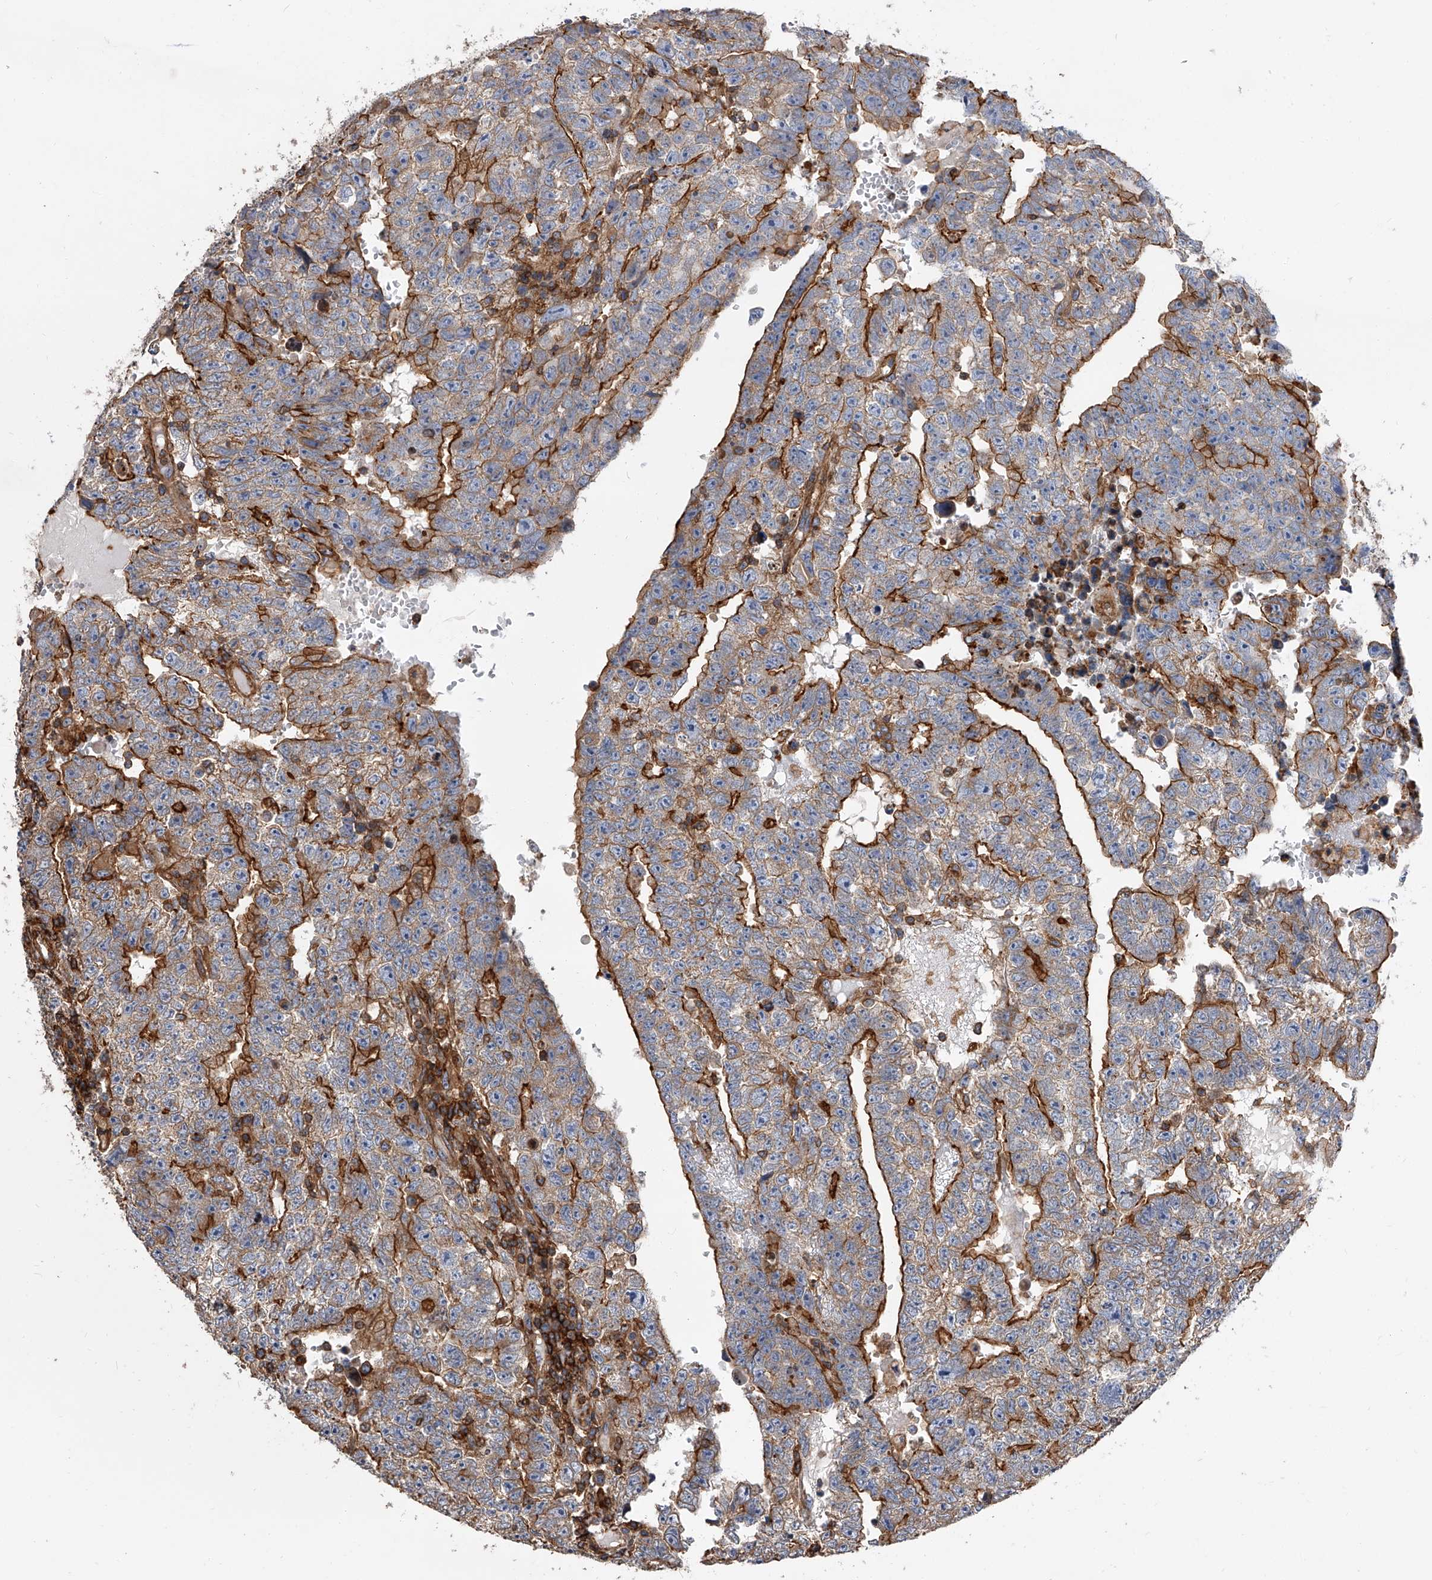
{"staining": {"intensity": "strong", "quantity": ">75%", "location": "cytoplasmic/membranous"}, "tissue": "testis cancer", "cell_type": "Tumor cells", "image_type": "cancer", "snomed": [{"axis": "morphology", "description": "Carcinoma, Embryonal, NOS"}, {"axis": "topography", "description": "Testis"}], "caption": "This is an image of immunohistochemistry (IHC) staining of embryonal carcinoma (testis), which shows strong positivity in the cytoplasmic/membranous of tumor cells.", "gene": "PISD", "patient": {"sex": "male", "age": 25}}